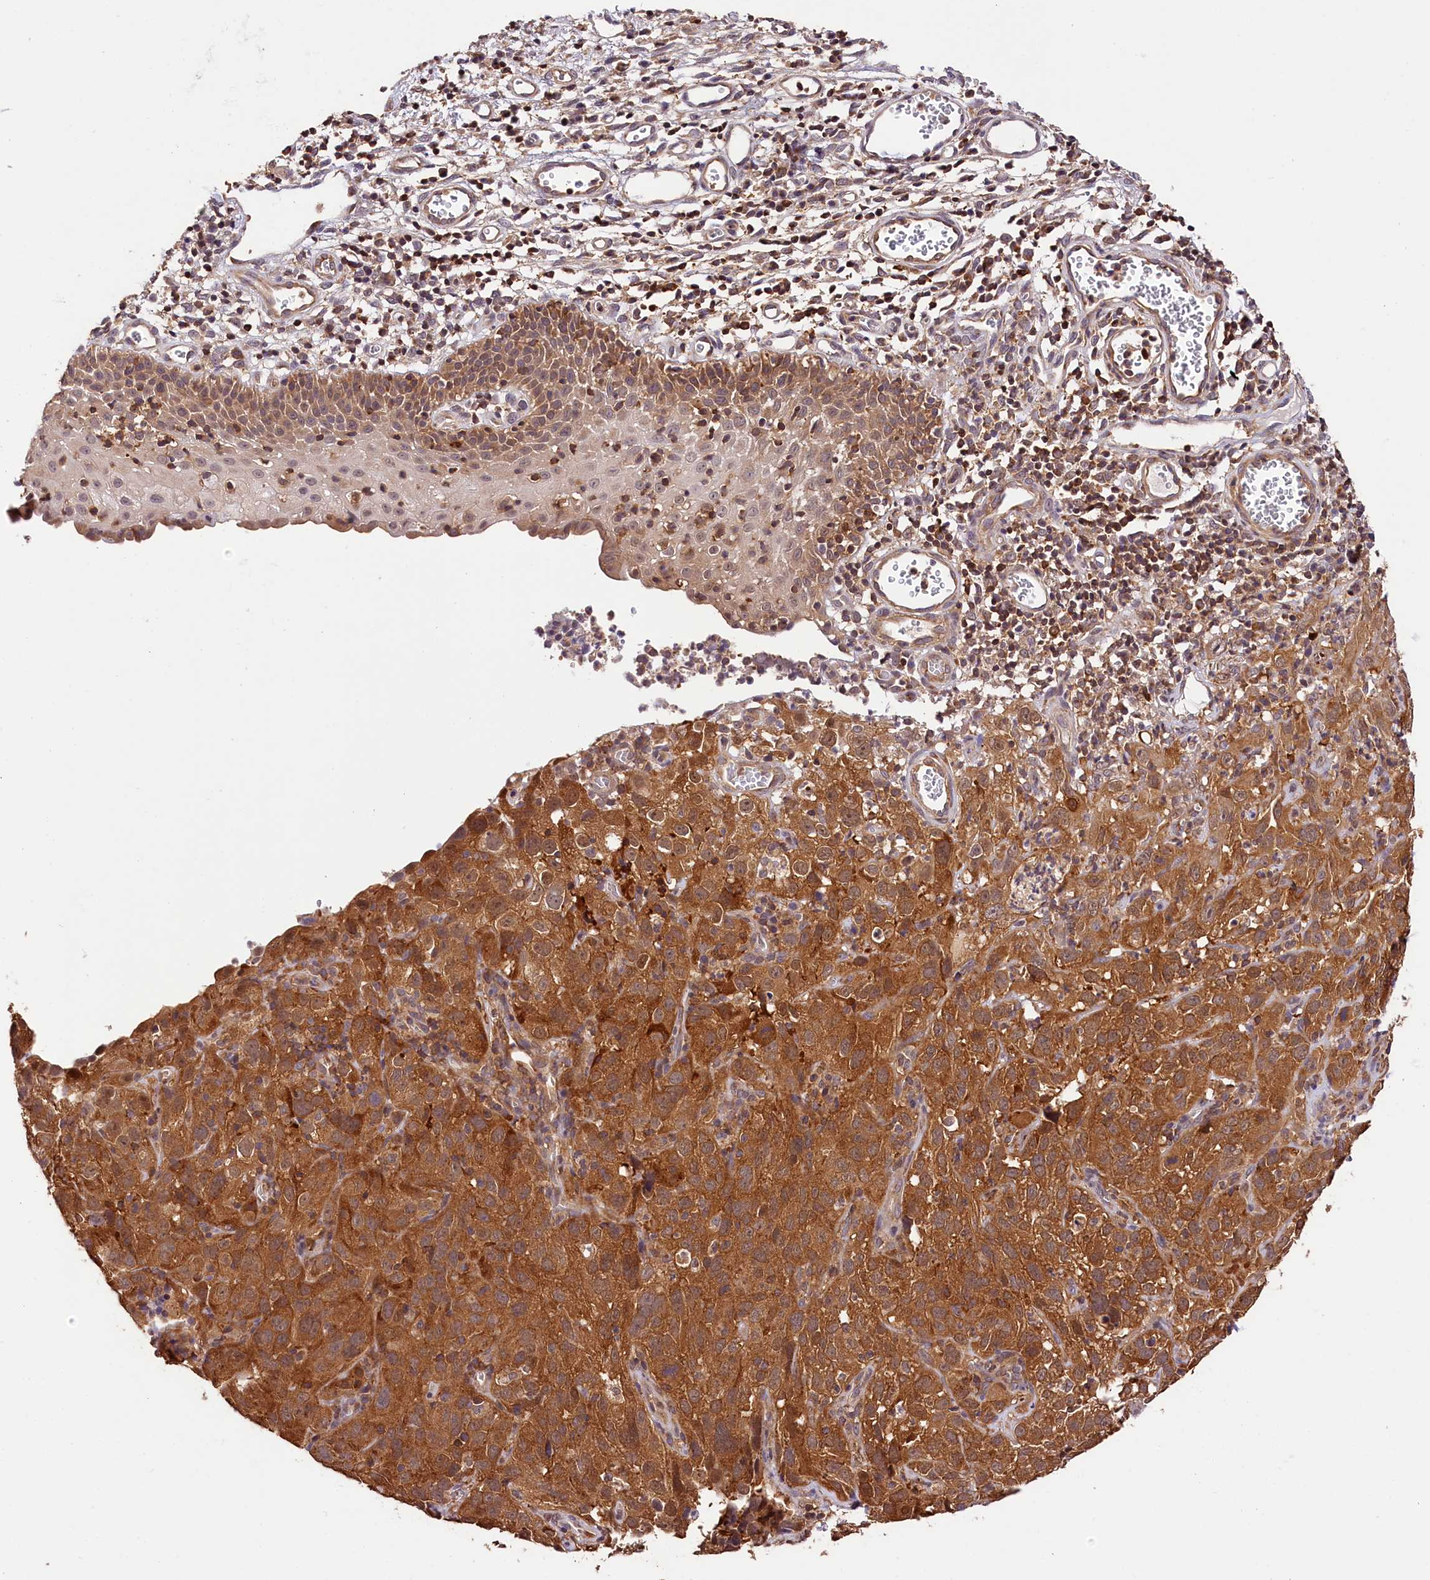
{"staining": {"intensity": "moderate", "quantity": ">75%", "location": "cytoplasmic/membranous"}, "tissue": "cervical cancer", "cell_type": "Tumor cells", "image_type": "cancer", "snomed": [{"axis": "morphology", "description": "Squamous cell carcinoma, NOS"}, {"axis": "topography", "description": "Cervix"}], "caption": "Squamous cell carcinoma (cervical) tissue displays moderate cytoplasmic/membranous expression in about >75% of tumor cells, visualized by immunohistochemistry.", "gene": "CHORDC1", "patient": {"sex": "female", "age": 32}}